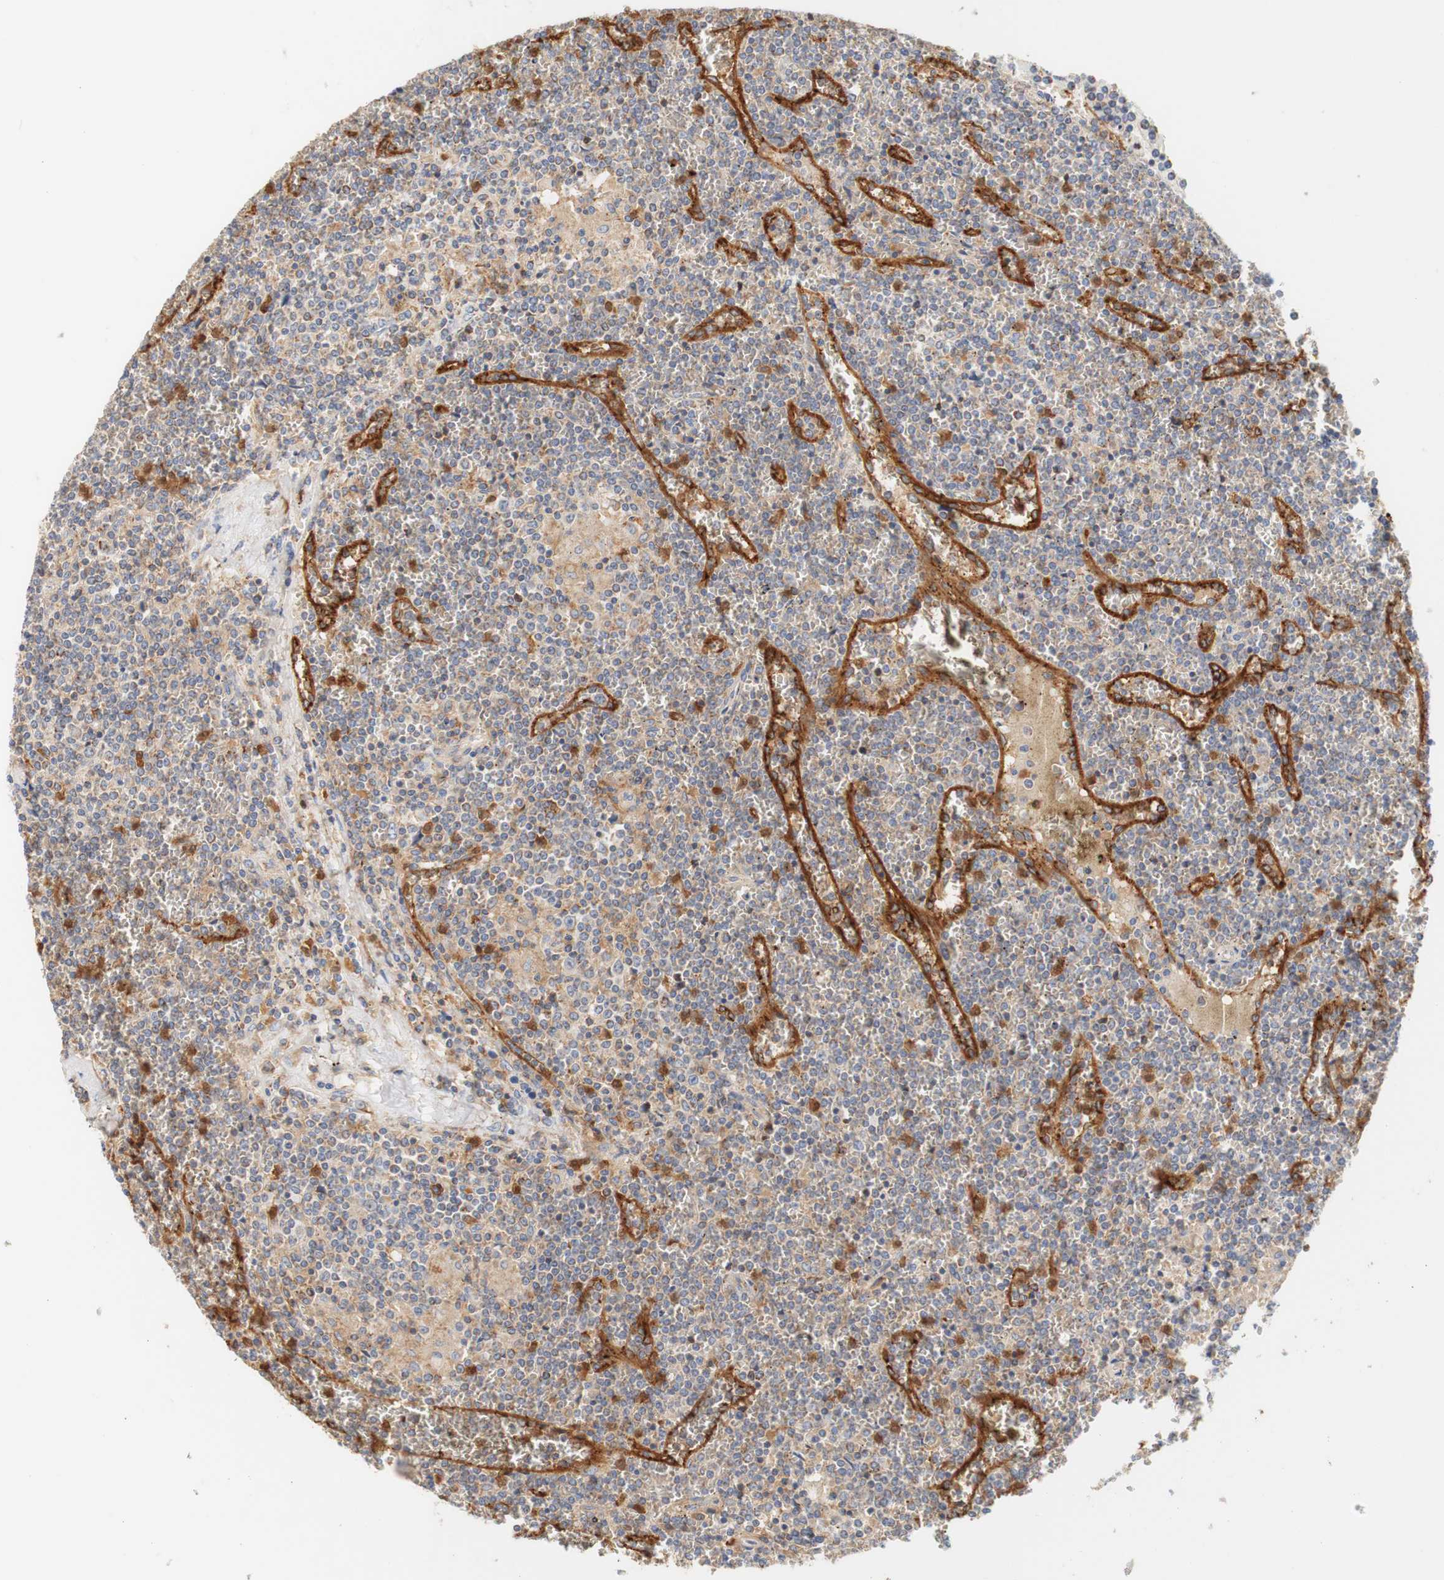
{"staining": {"intensity": "moderate", "quantity": "<25%", "location": "cytoplasmic/membranous,nuclear"}, "tissue": "lymphoma", "cell_type": "Tumor cells", "image_type": "cancer", "snomed": [{"axis": "morphology", "description": "Malignant lymphoma, non-Hodgkin's type, Low grade"}, {"axis": "topography", "description": "Spleen"}], "caption": "This is an image of IHC staining of malignant lymphoma, non-Hodgkin's type (low-grade), which shows moderate expression in the cytoplasmic/membranous and nuclear of tumor cells.", "gene": "PCDH7", "patient": {"sex": "female", "age": 19}}